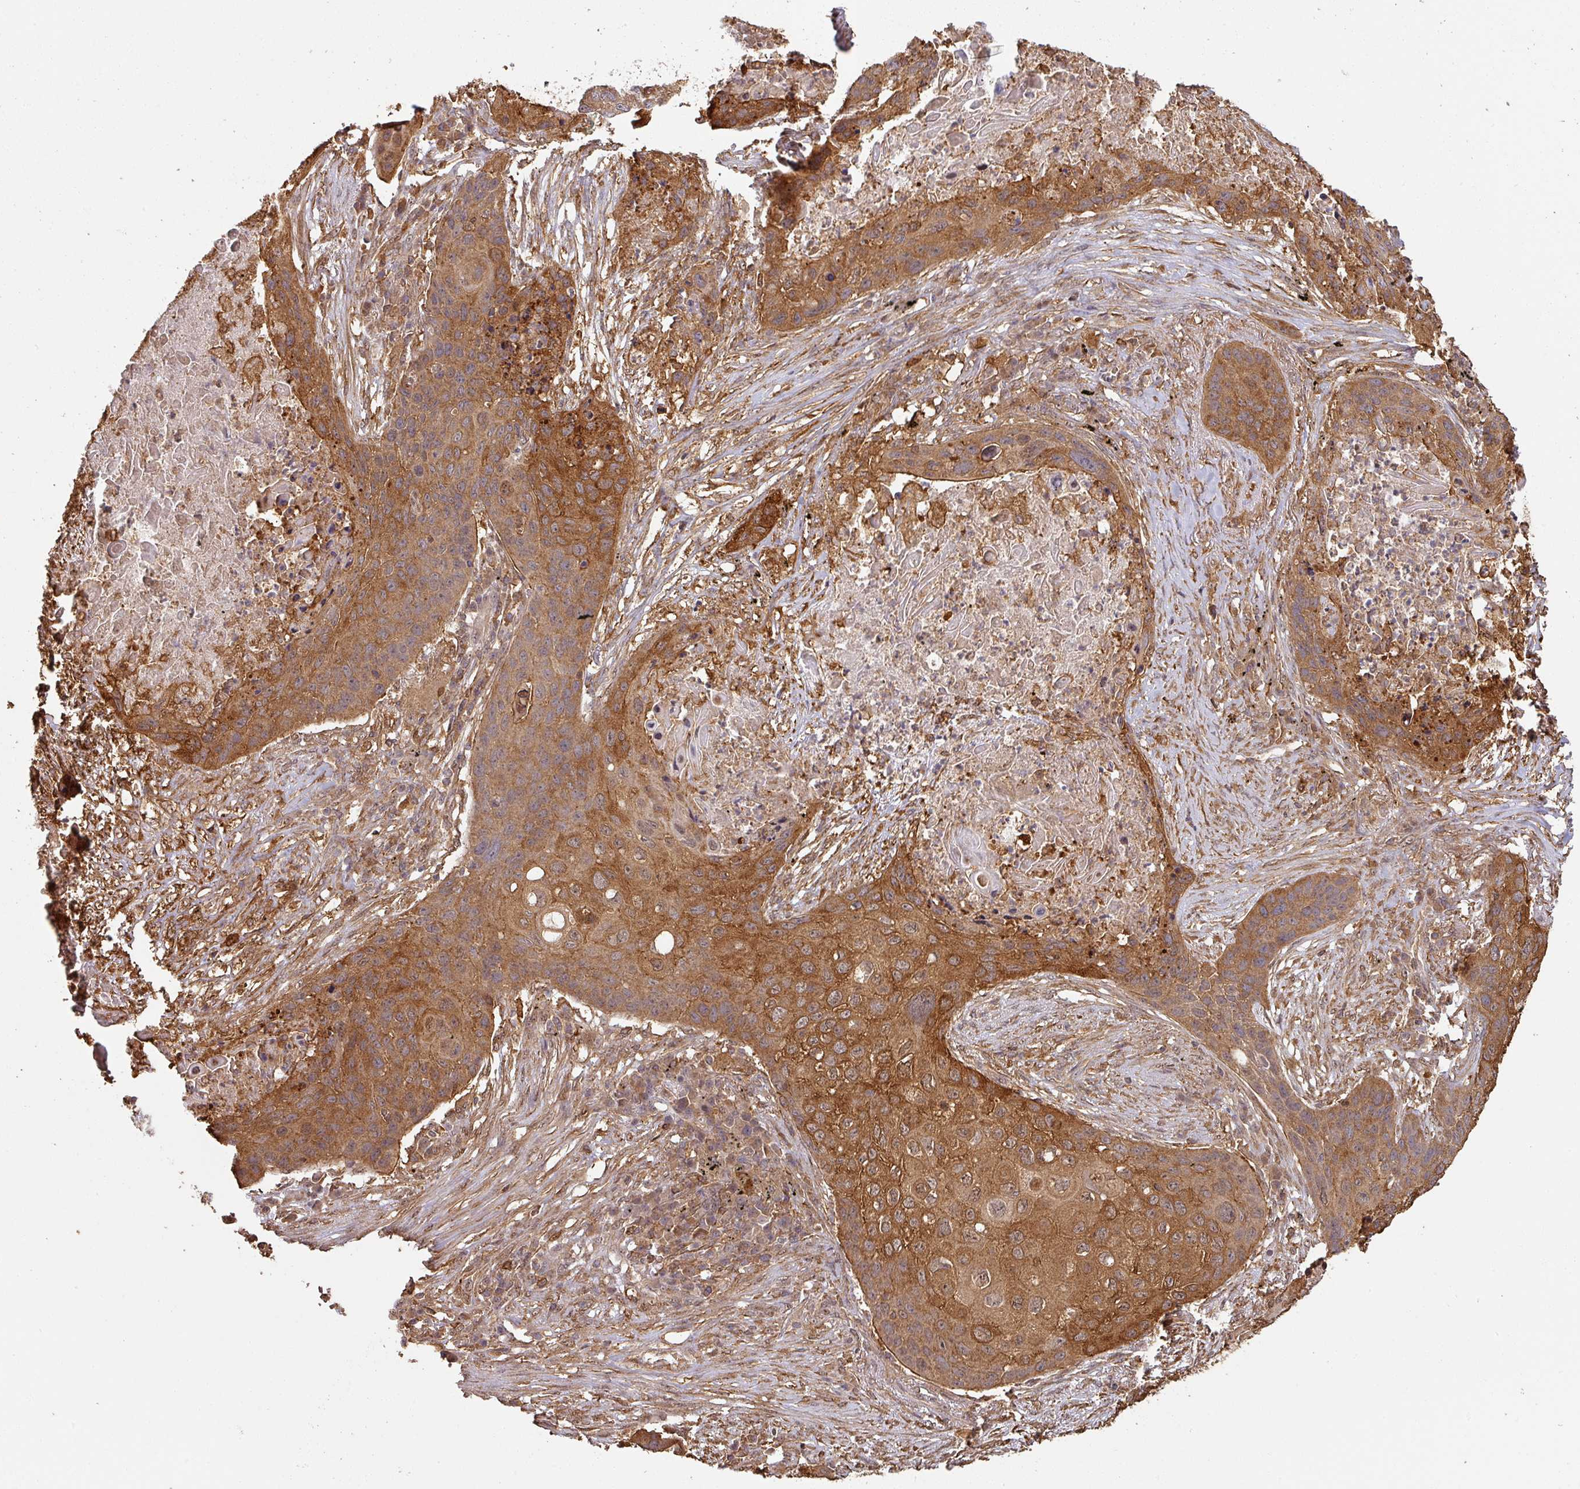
{"staining": {"intensity": "strong", "quantity": ">75%", "location": "cytoplasmic/membranous,nuclear"}, "tissue": "lung cancer", "cell_type": "Tumor cells", "image_type": "cancer", "snomed": [{"axis": "morphology", "description": "Squamous cell carcinoma, NOS"}, {"axis": "topography", "description": "Lung"}], "caption": "An image of human squamous cell carcinoma (lung) stained for a protein shows strong cytoplasmic/membranous and nuclear brown staining in tumor cells. (brown staining indicates protein expression, while blue staining denotes nuclei).", "gene": "ZNF322", "patient": {"sex": "female", "age": 63}}